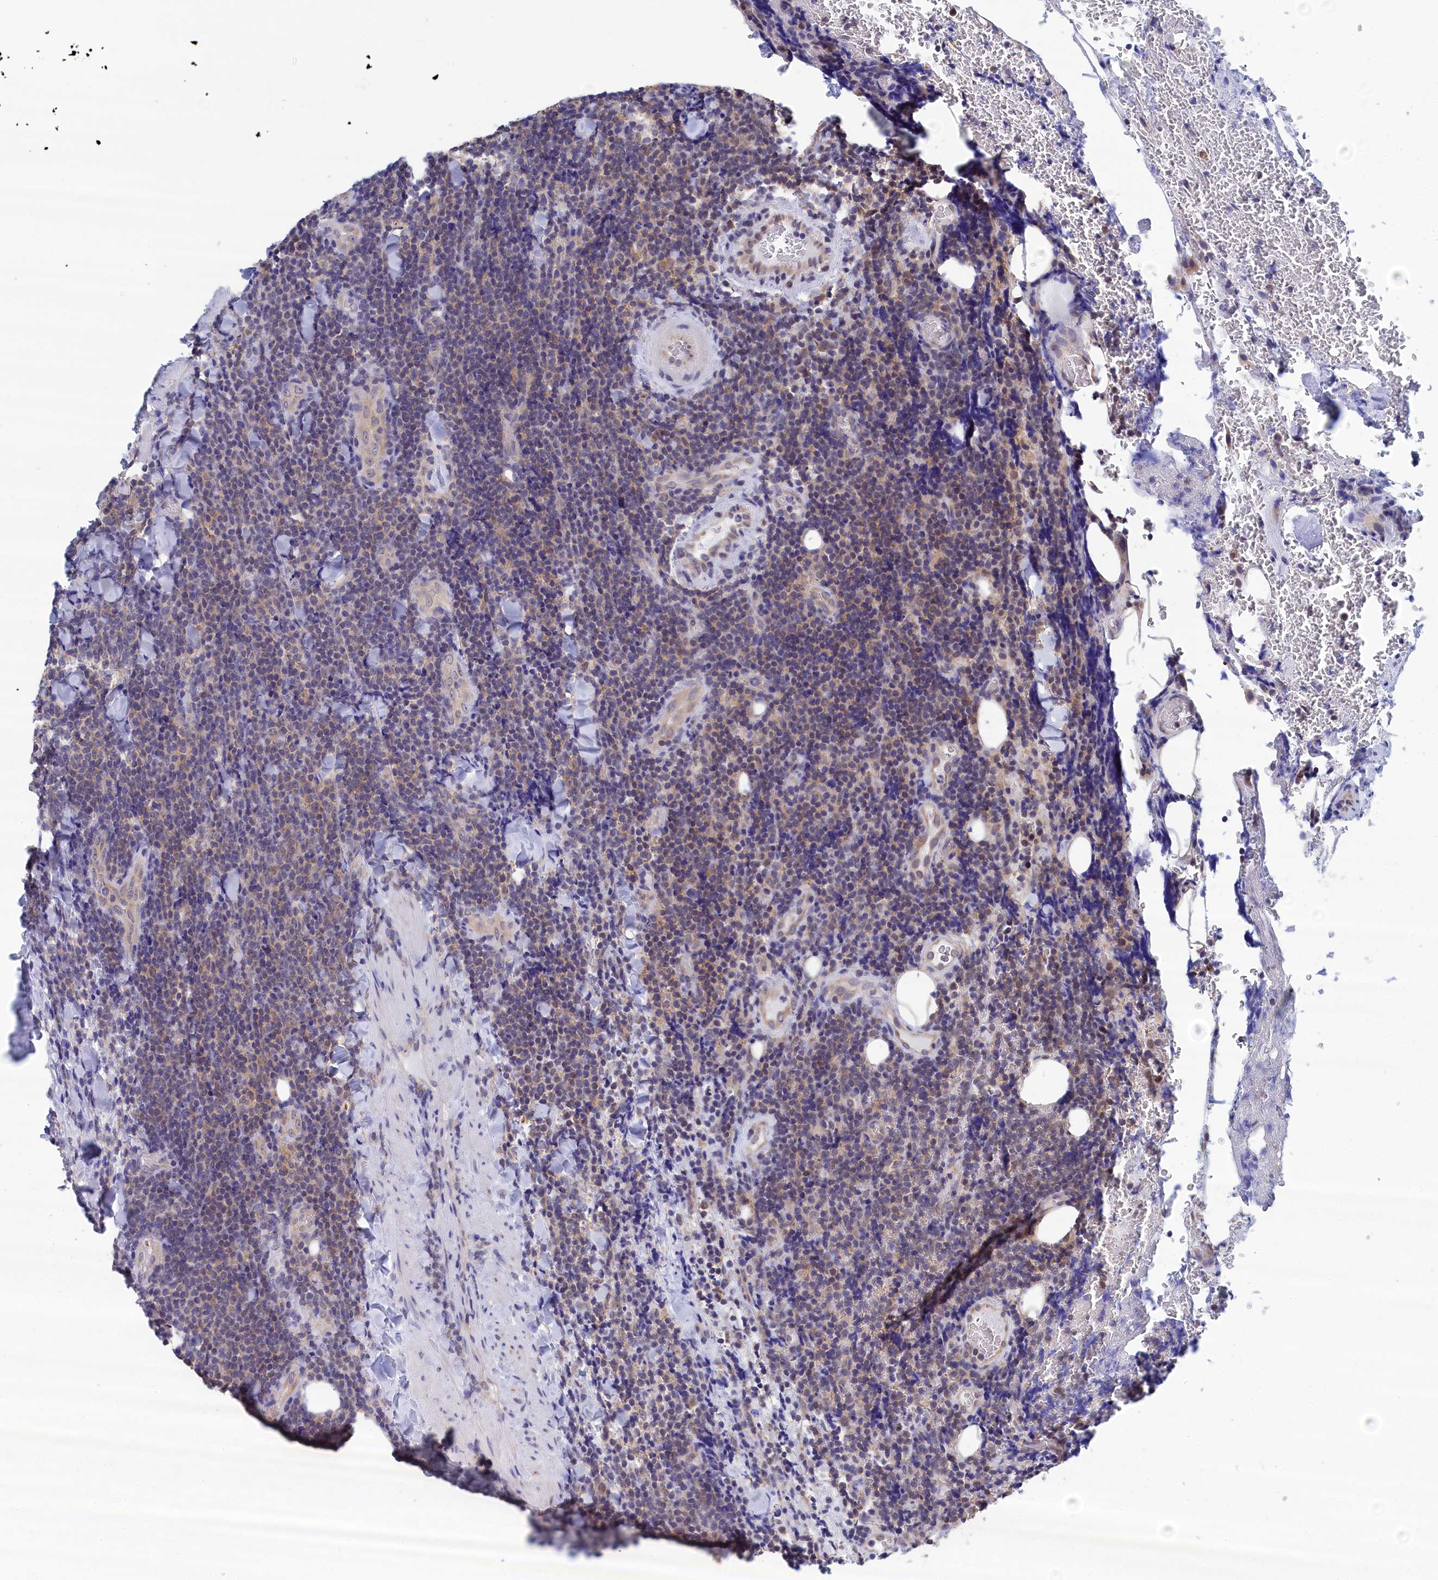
{"staining": {"intensity": "negative", "quantity": "none", "location": "none"}, "tissue": "lymphoma", "cell_type": "Tumor cells", "image_type": "cancer", "snomed": [{"axis": "morphology", "description": "Malignant lymphoma, non-Hodgkin's type, Low grade"}, {"axis": "topography", "description": "Lymph node"}], "caption": "An immunohistochemistry photomicrograph of malignant lymphoma, non-Hodgkin's type (low-grade) is shown. There is no staining in tumor cells of malignant lymphoma, non-Hodgkin's type (low-grade).", "gene": "PGP", "patient": {"sex": "male", "age": 66}}